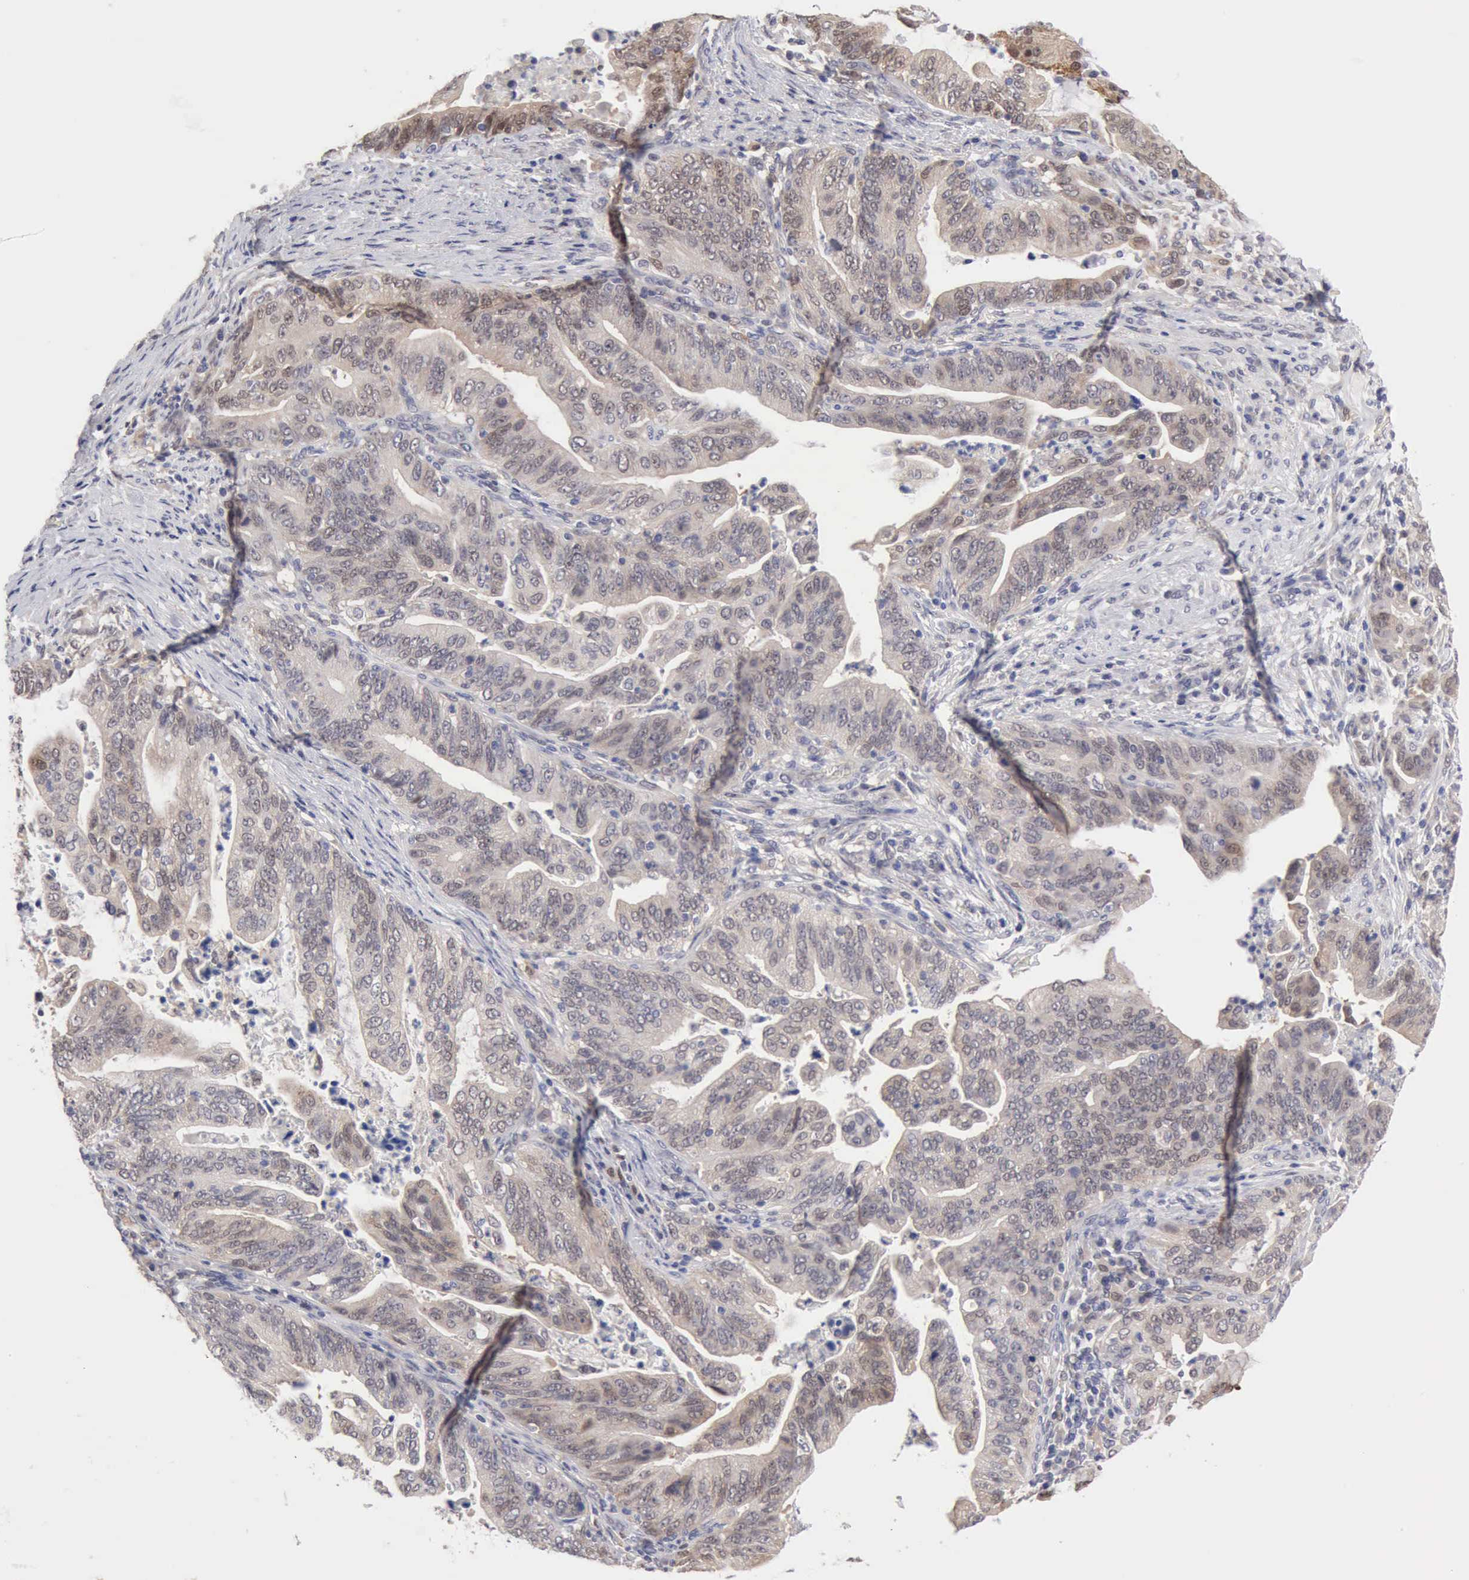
{"staining": {"intensity": "weak", "quantity": "25%-75%", "location": "cytoplasmic/membranous"}, "tissue": "stomach cancer", "cell_type": "Tumor cells", "image_type": "cancer", "snomed": [{"axis": "morphology", "description": "Adenocarcinoma, NOS"}, {"axis": "topography", "description": "Stomach, upper"}], "caption": "Immunohistochemistry staining of stomach adenocarcinoma, which displays low levels of weak cytoplasmic/membranous positivity in about 25%-75% of tumor cells indicating weak cytoplasmic/membranous protein expression. The staining was performed using DAB (3,3'-diaminobenzidine) (brown) for protein detection and nuclei were counterstained in hematoxylin (blue).", "gene": "PTGR2", "patient": {"sex": "female", "age": 50}}